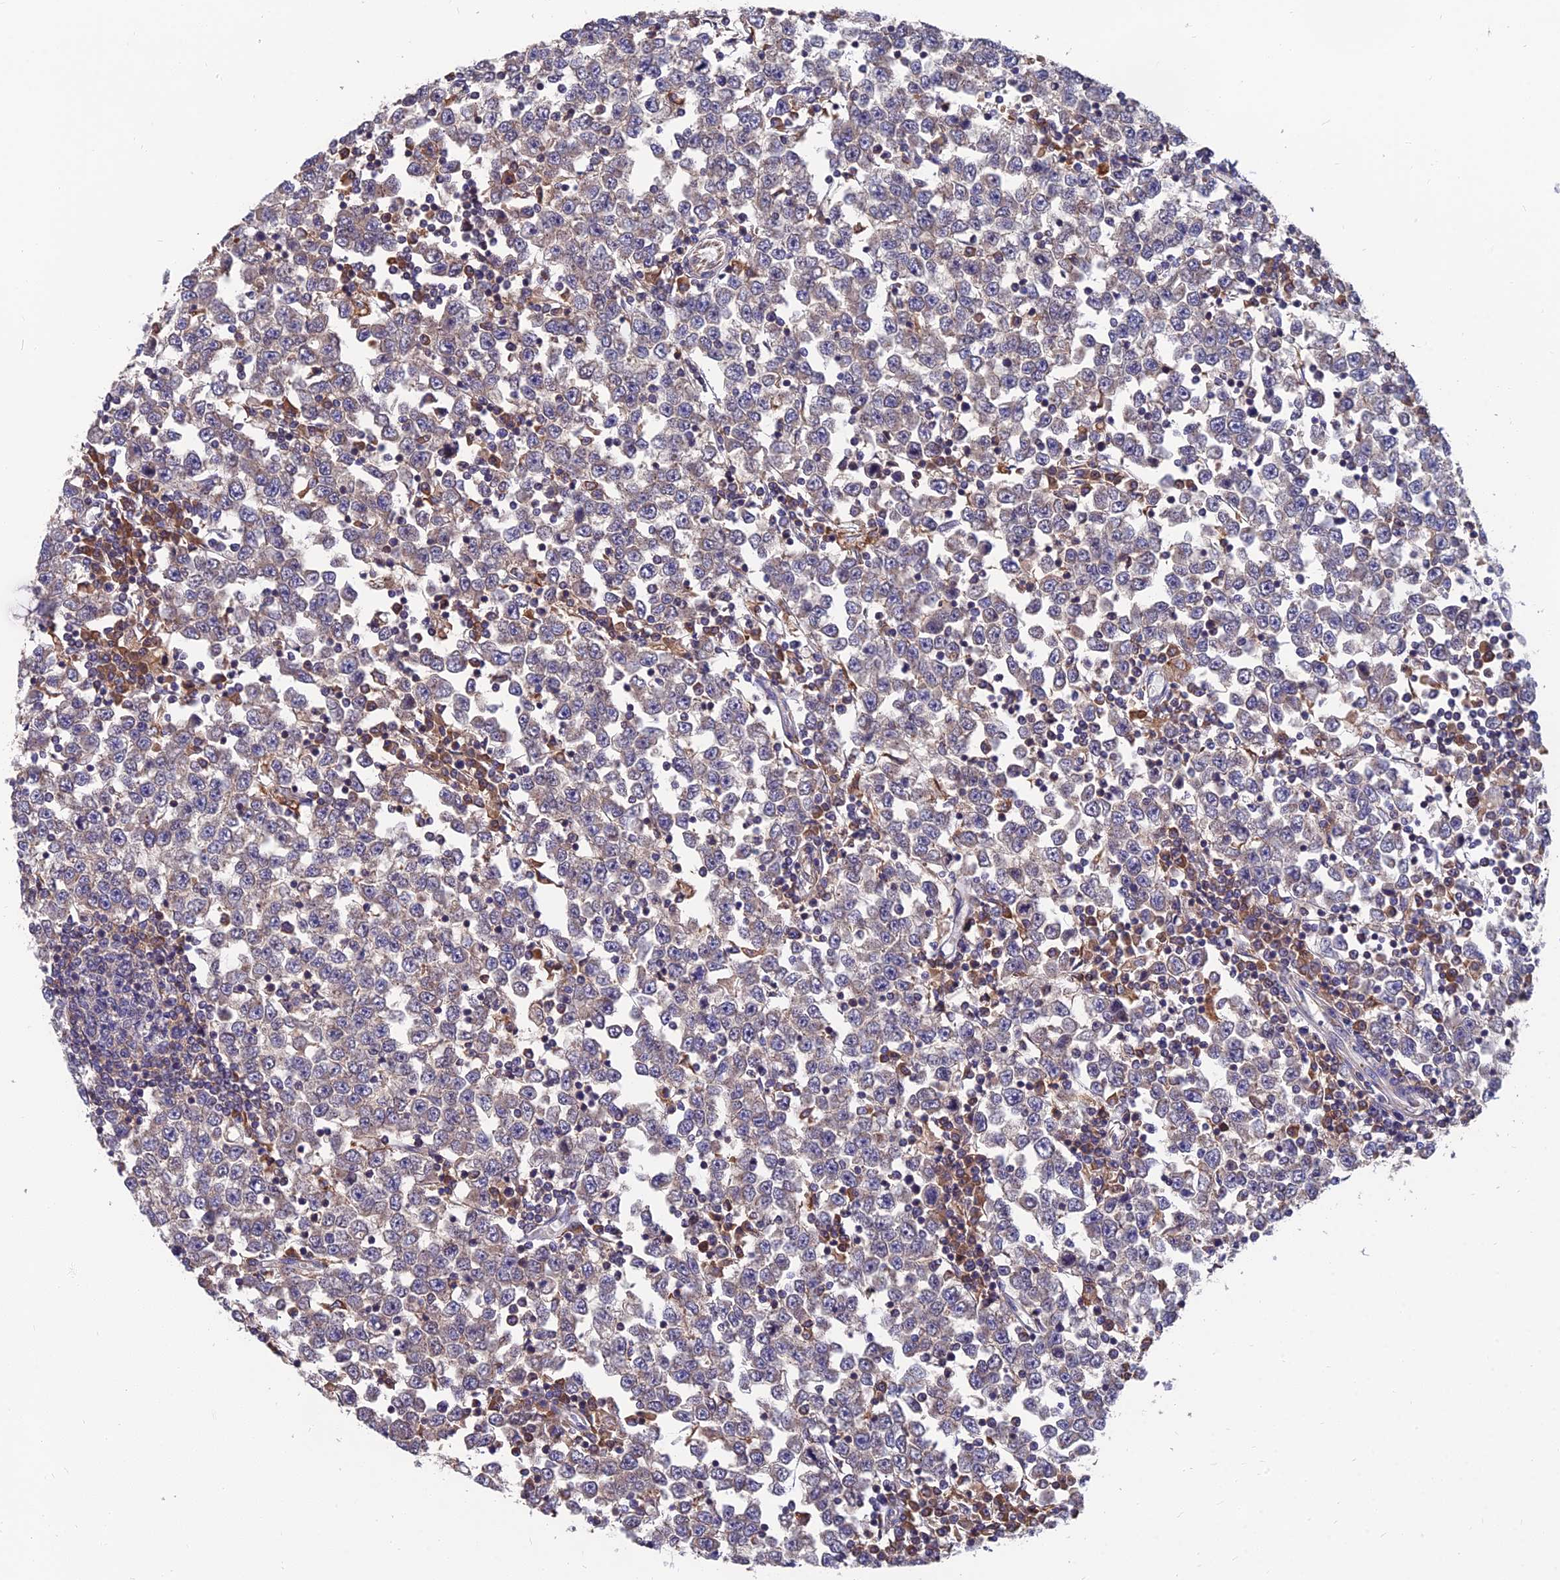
{"staining": {"intensity": "negative", "quantity": "none", "location": "none"}, "tissue": "testis cancer", "cell_type": "Tumor cells", "image_type": "cancer", "snomed": [{"axis": "morphology", "description": "Seminoma, NOS"}, {"axis": "topography", "description": "Testis"}], "caption": "A micrograph of testis cancer stained for a protein demonstrates no brown staining in tumor cells. Nuclei are stained in blue.", "gene": "UMAD1", "patient": {"sex": "male", "age": 65}}